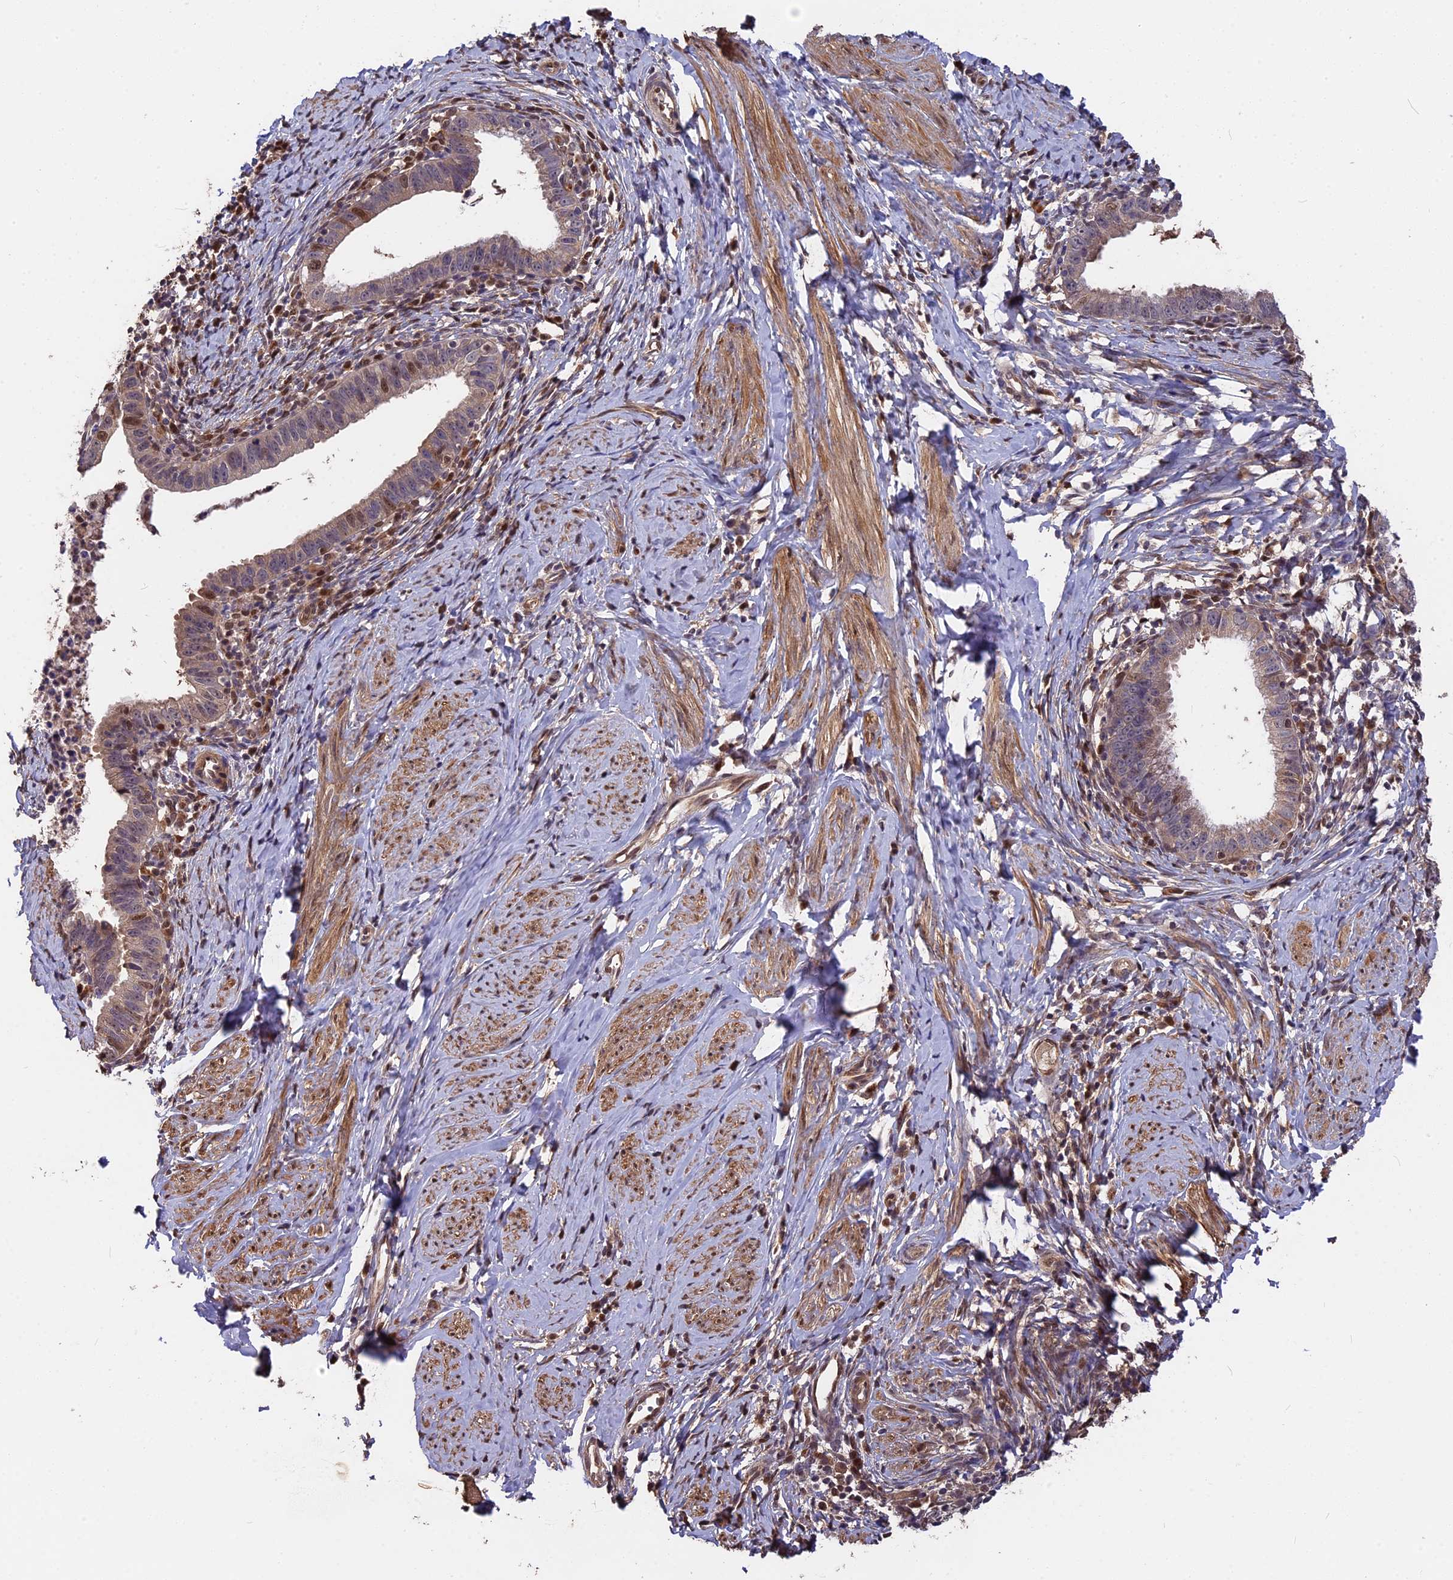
{"staining": {"intensity": "moderate", "quantity": "<25%", "location": "cytoplasmic/membranous,nuclear"}, "tissue": "cervical cancer", "cell_type": "Tumor cells", "image_type": "cancer", "snomed": [{"axis": "morphology", "description": "Adenocarcinoma, NOS"}, {"axis": "topography", "description": "Cervix"}], "caption": "Immunohistochemical staining of cervical cancer (adenocarcinoma) displays low levels of moderate cytoplasmic/membranous and nuclear protein staining in approximately <25% of tumor cells.", "gene": "ADRM1", "patient": {"sex": "female", "age": 36}}